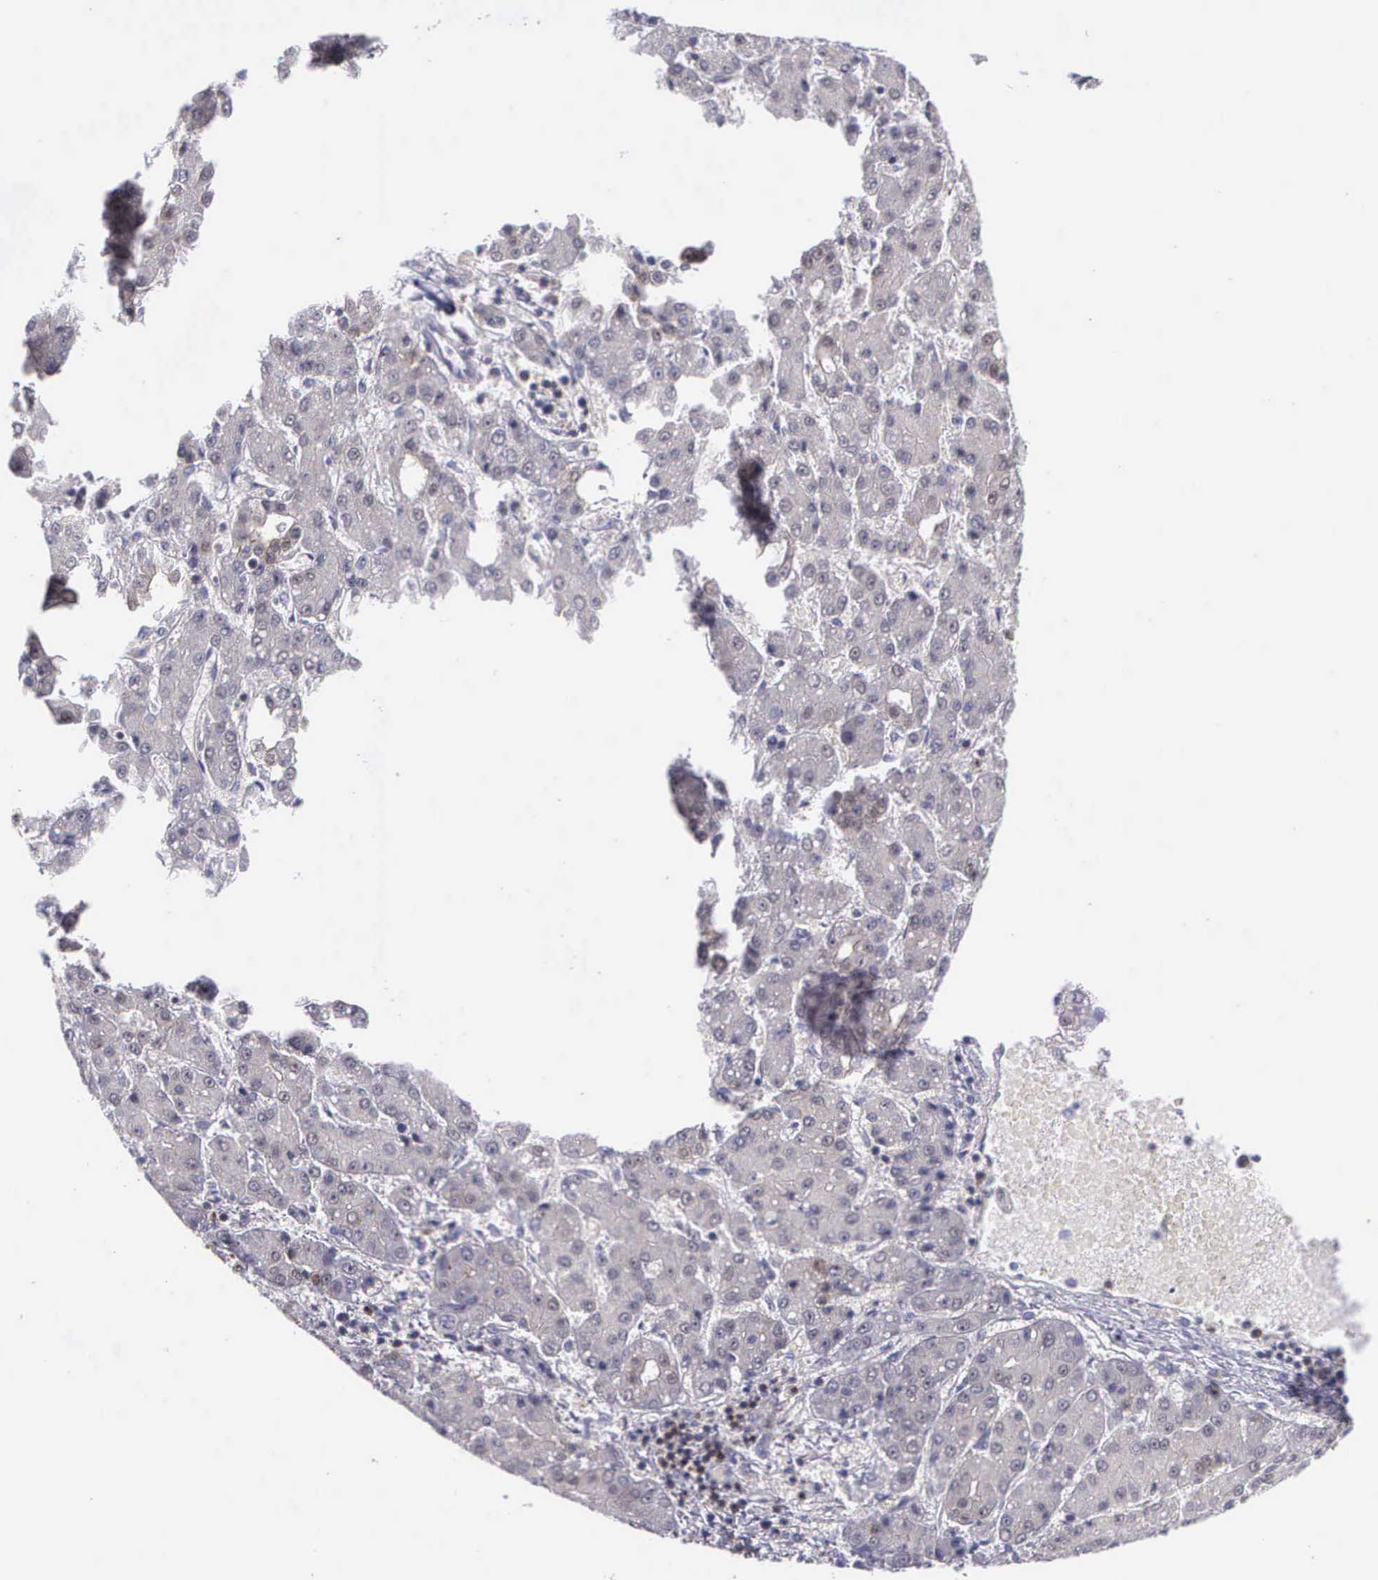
{"staining": {"intensity": "weak", "quantity": "25%-75%", "location": "nuclear"}, "tissue": "liver cancer", "cell_type": "Tumor cells", "image_type": "cancer", "snomed": [{"axis": "morphology", "description": "Carcinoma, Hepatocellular, NOS"}, {"axis": "topography", "description": "Liver"}], "caption": "Liver cancer stained for a protein displays weak nuclear positivity in tumor cells.", "gene": "MICAL3", "patient": {"sex": "male", "age": 69}}